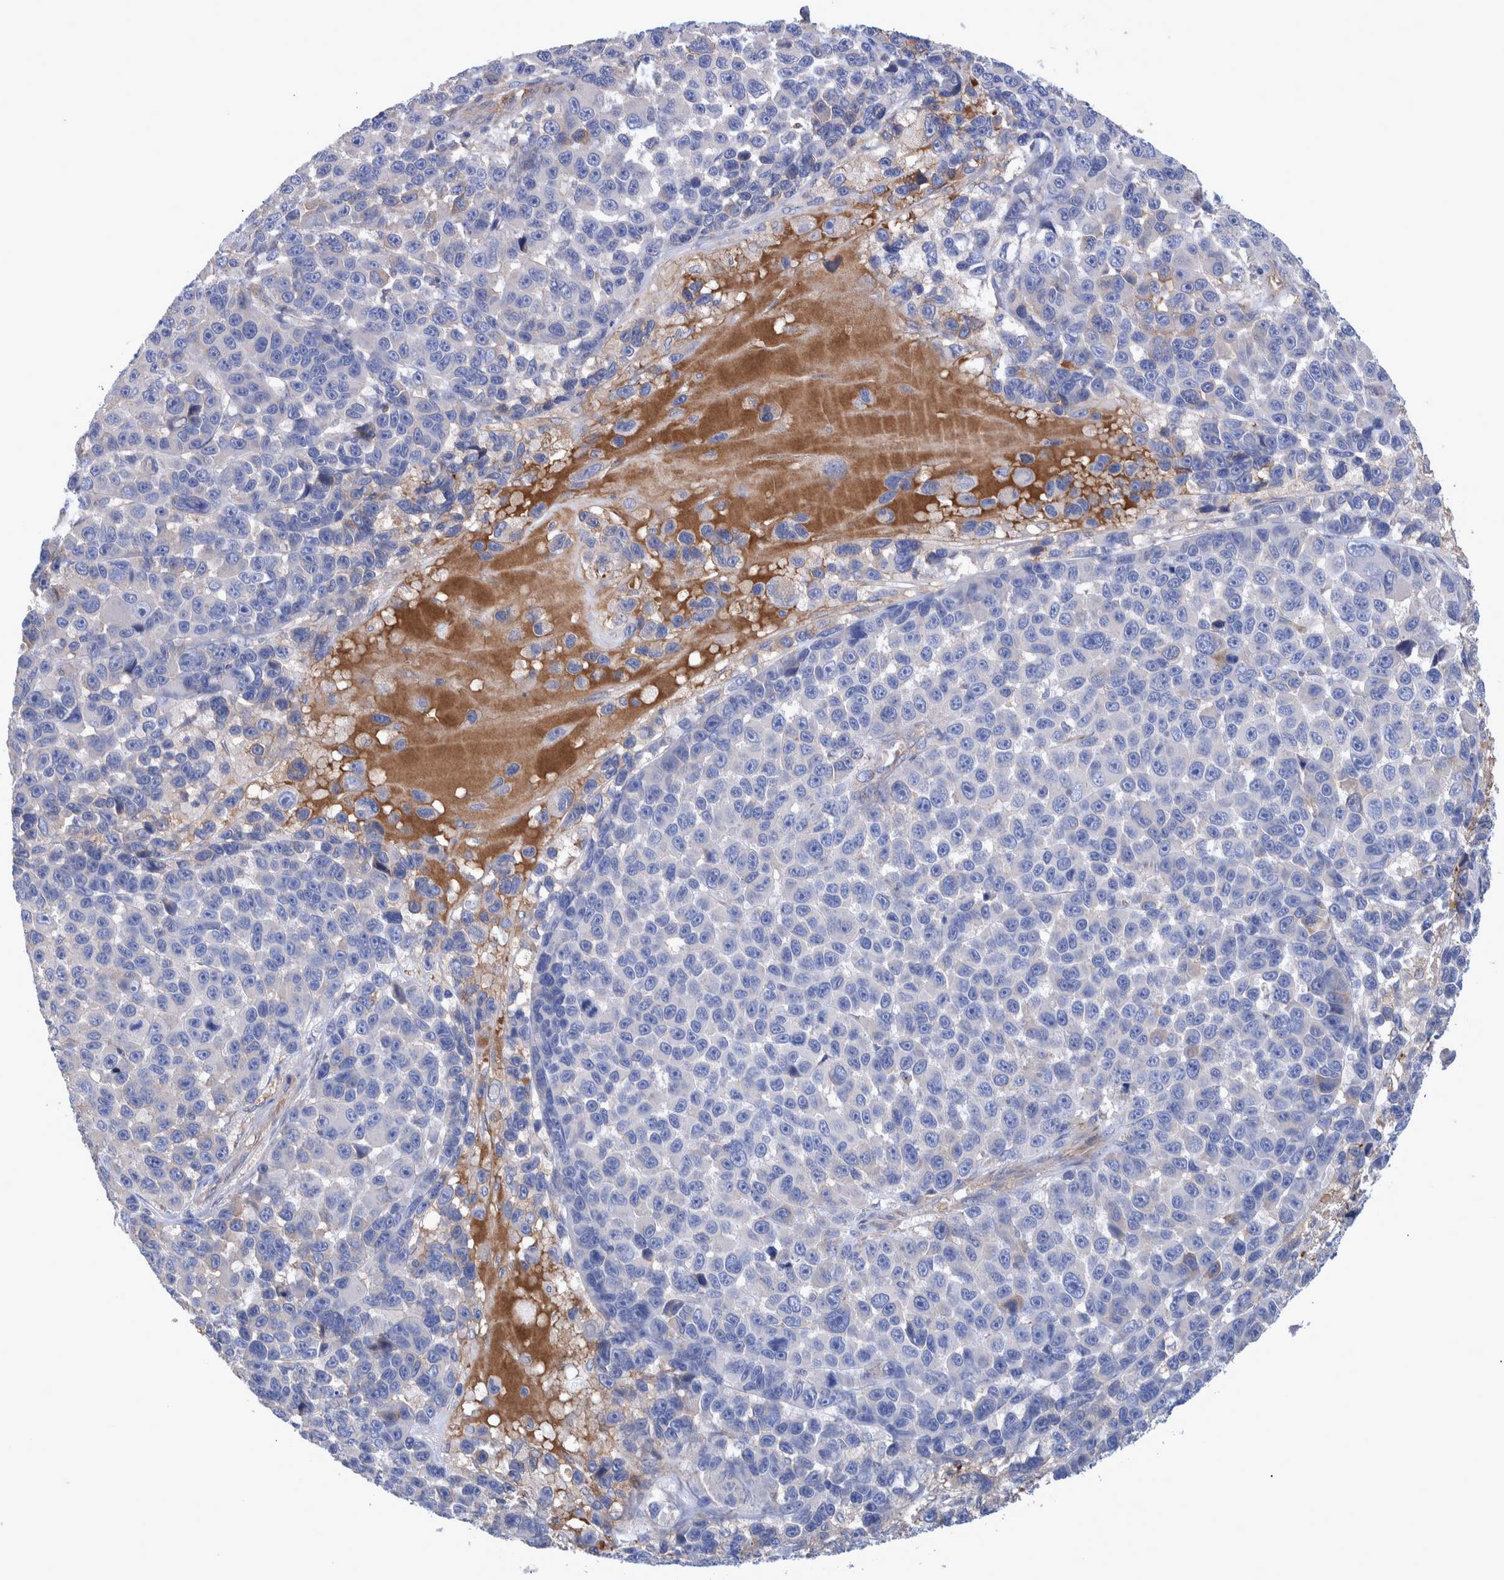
{"staining": {"intensity": "negative", "quantity": "none", "location": "none"}, "tissue": "melanoma", "cell_type": "Tumor cells", "image_type": "cancer", "snomed": [{"axis": "morphology", "description": "Malignant melanoma, NOS"}, {"axis": "topography", "description": "Skin"}], "caption": "This micrograph is of melanoma stained with immunohistochemistry (IHC) to label a protein in brown with the nuclei are counter-stained blue. There is no expression in tumor cells. (DAB (3,3'-diaminobenzidine) immunohistochemistry with hematoxylin counter stain).", "gene": "DLL4", "patient": {"sex": "male", "age": 53}}